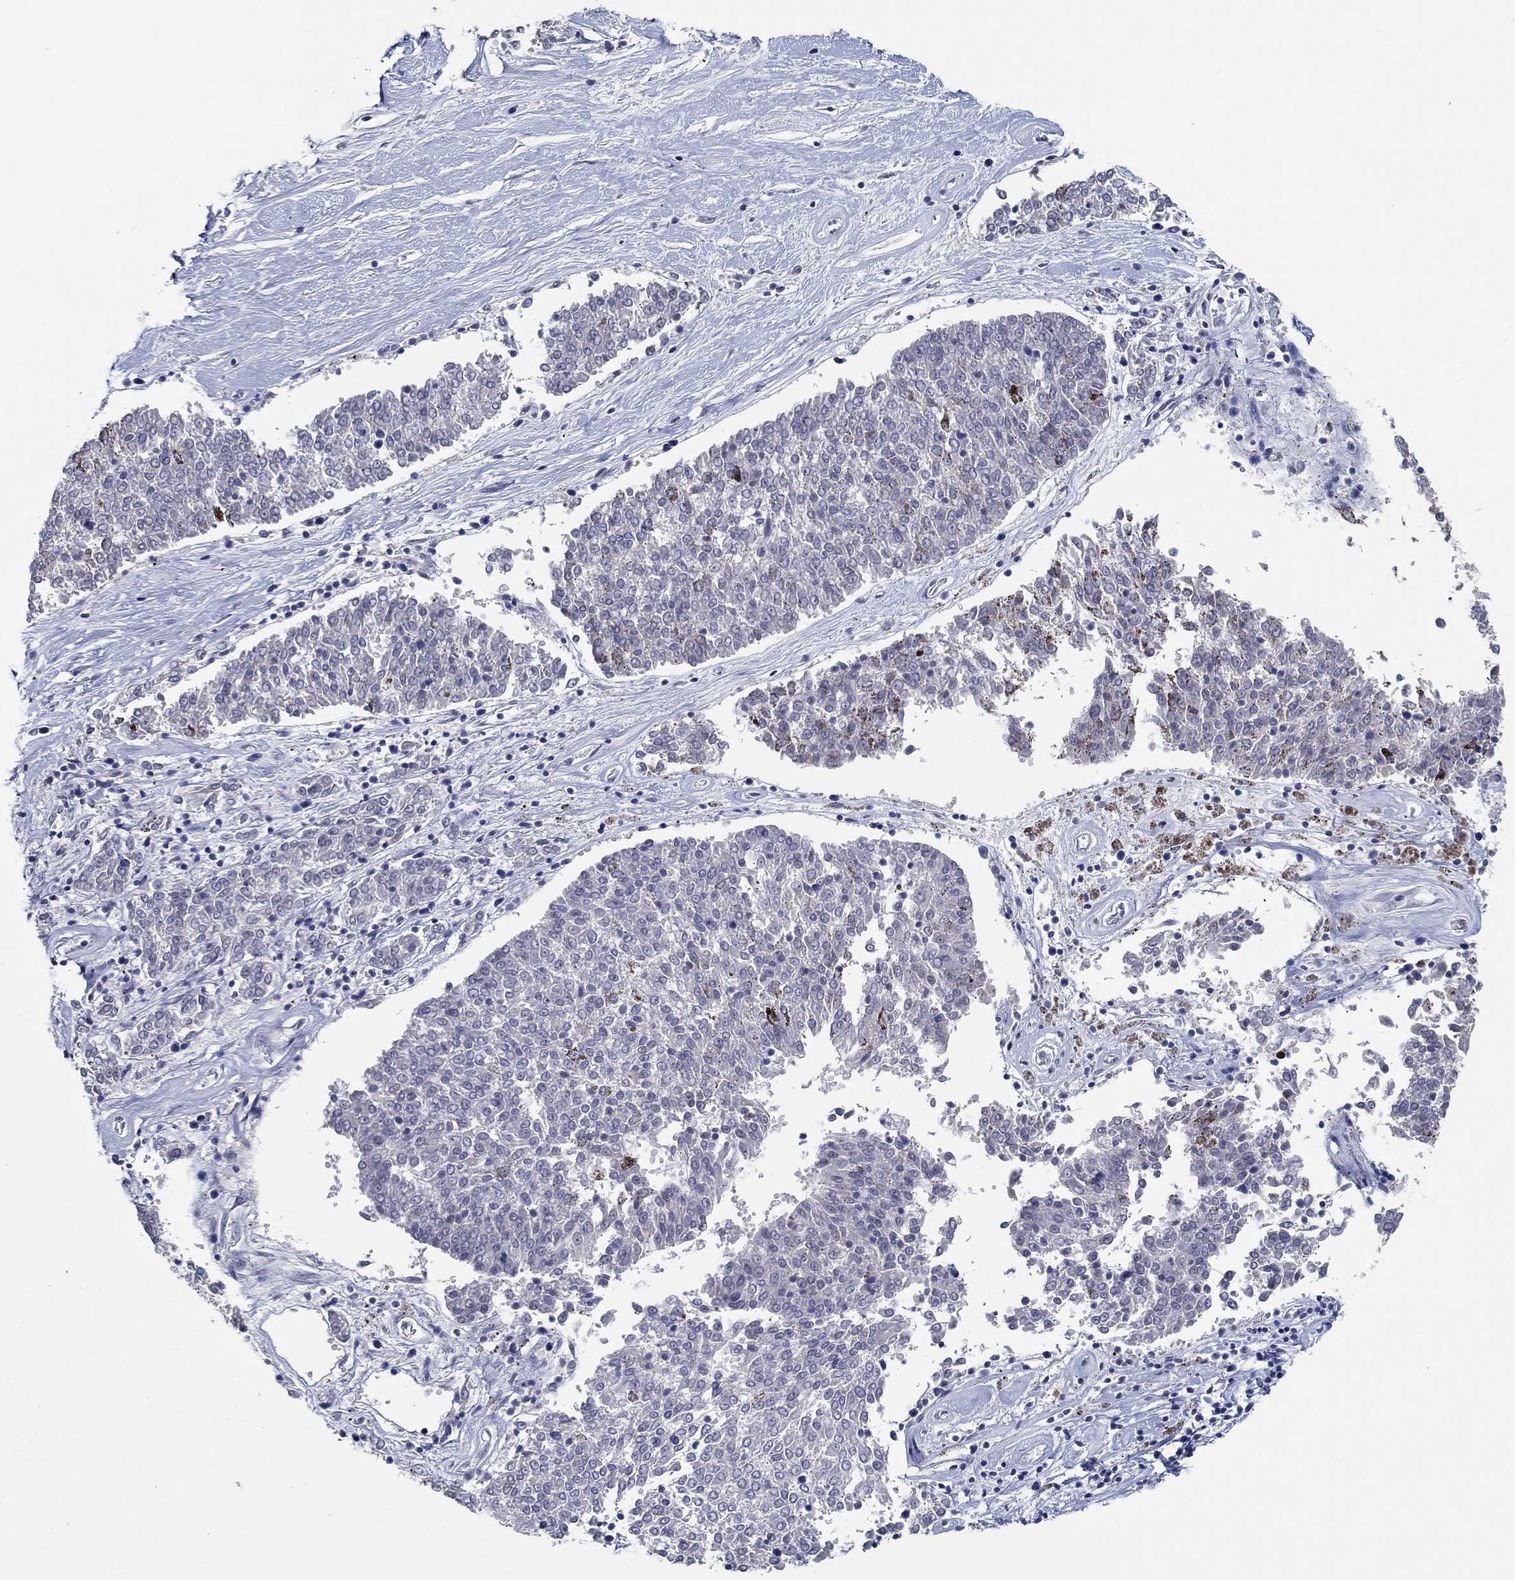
{"staining": {"intensity": "negative", "quantity": "none", "location": "none"}, "tissue": "melanoma", "cell_type": "Tumor cells", "image_type": "cancer", "snomed": [{"axis": "morphology", "description": "Malignant melanoma, NOS"}, {"axis": "topography", "description": "Skin"}], "caption": "DAB (3,3'-diaminobenzidine) immunohistochemical staining of melanoma reveals no significant expression in tumor cells. (IHC, brightfield microscopy, high magnification).", "gene": "NUP155", "patient": {"sex": "female", "age": 72}}